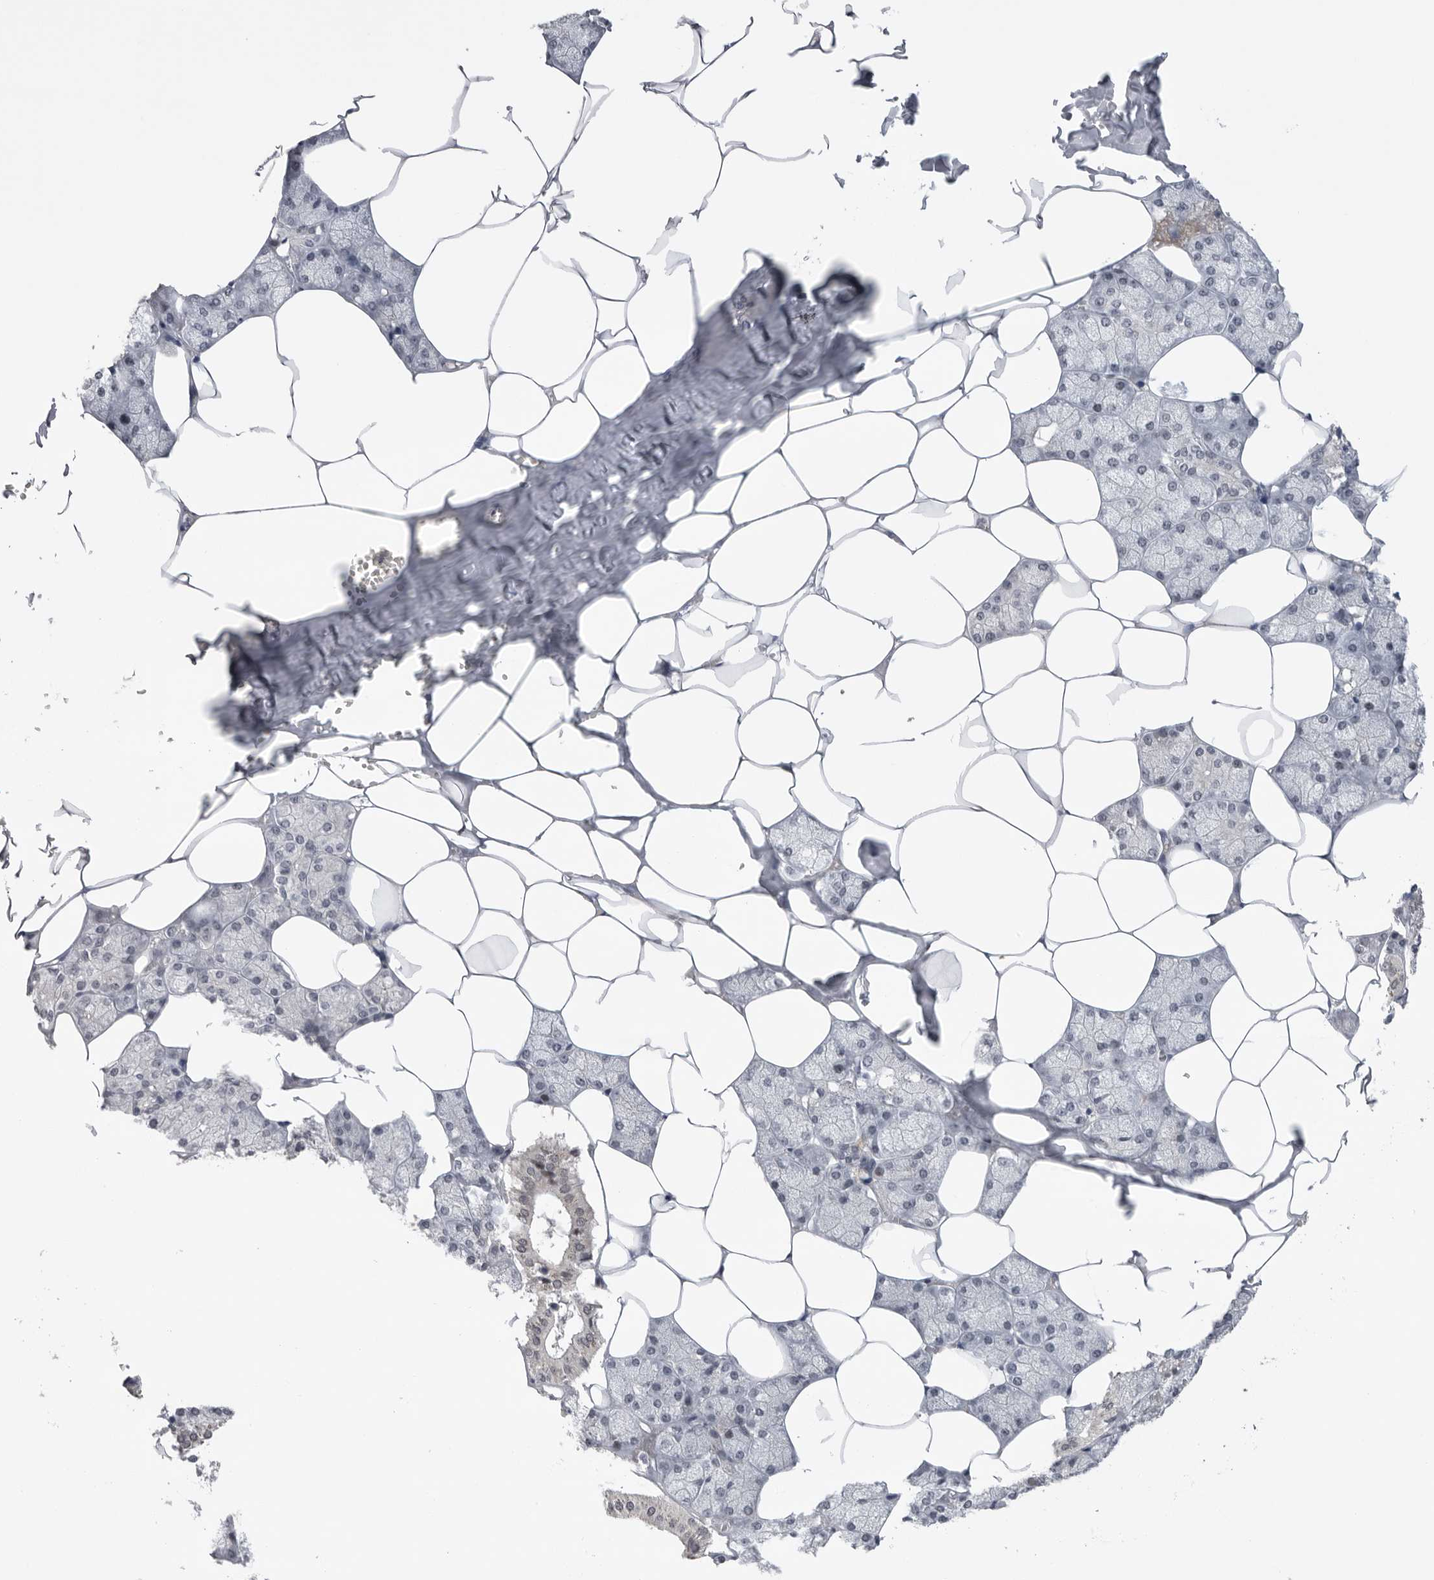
{"staining": {"intensity": "moderate", "quantity": "25%-75%", "location": "cytoplasmic/membranous,nuclear"}, "tissue": "salivary gland", "cell_type": "Glandular cells", "image_type": "normal", "snomed": [{"axis": "morphology", "description": "Normal tissue, NOS"}, {"axis": "topography", "description": "Salivary gland"}], "caption": "Protein staining of benign salivary gland displays moderate cytoplasmic/membranous,nuclear expression in approximately 25%-75% of glandular cells.", "gene": "POU5F1", "patient": {"sex": "male", "age": 62}}